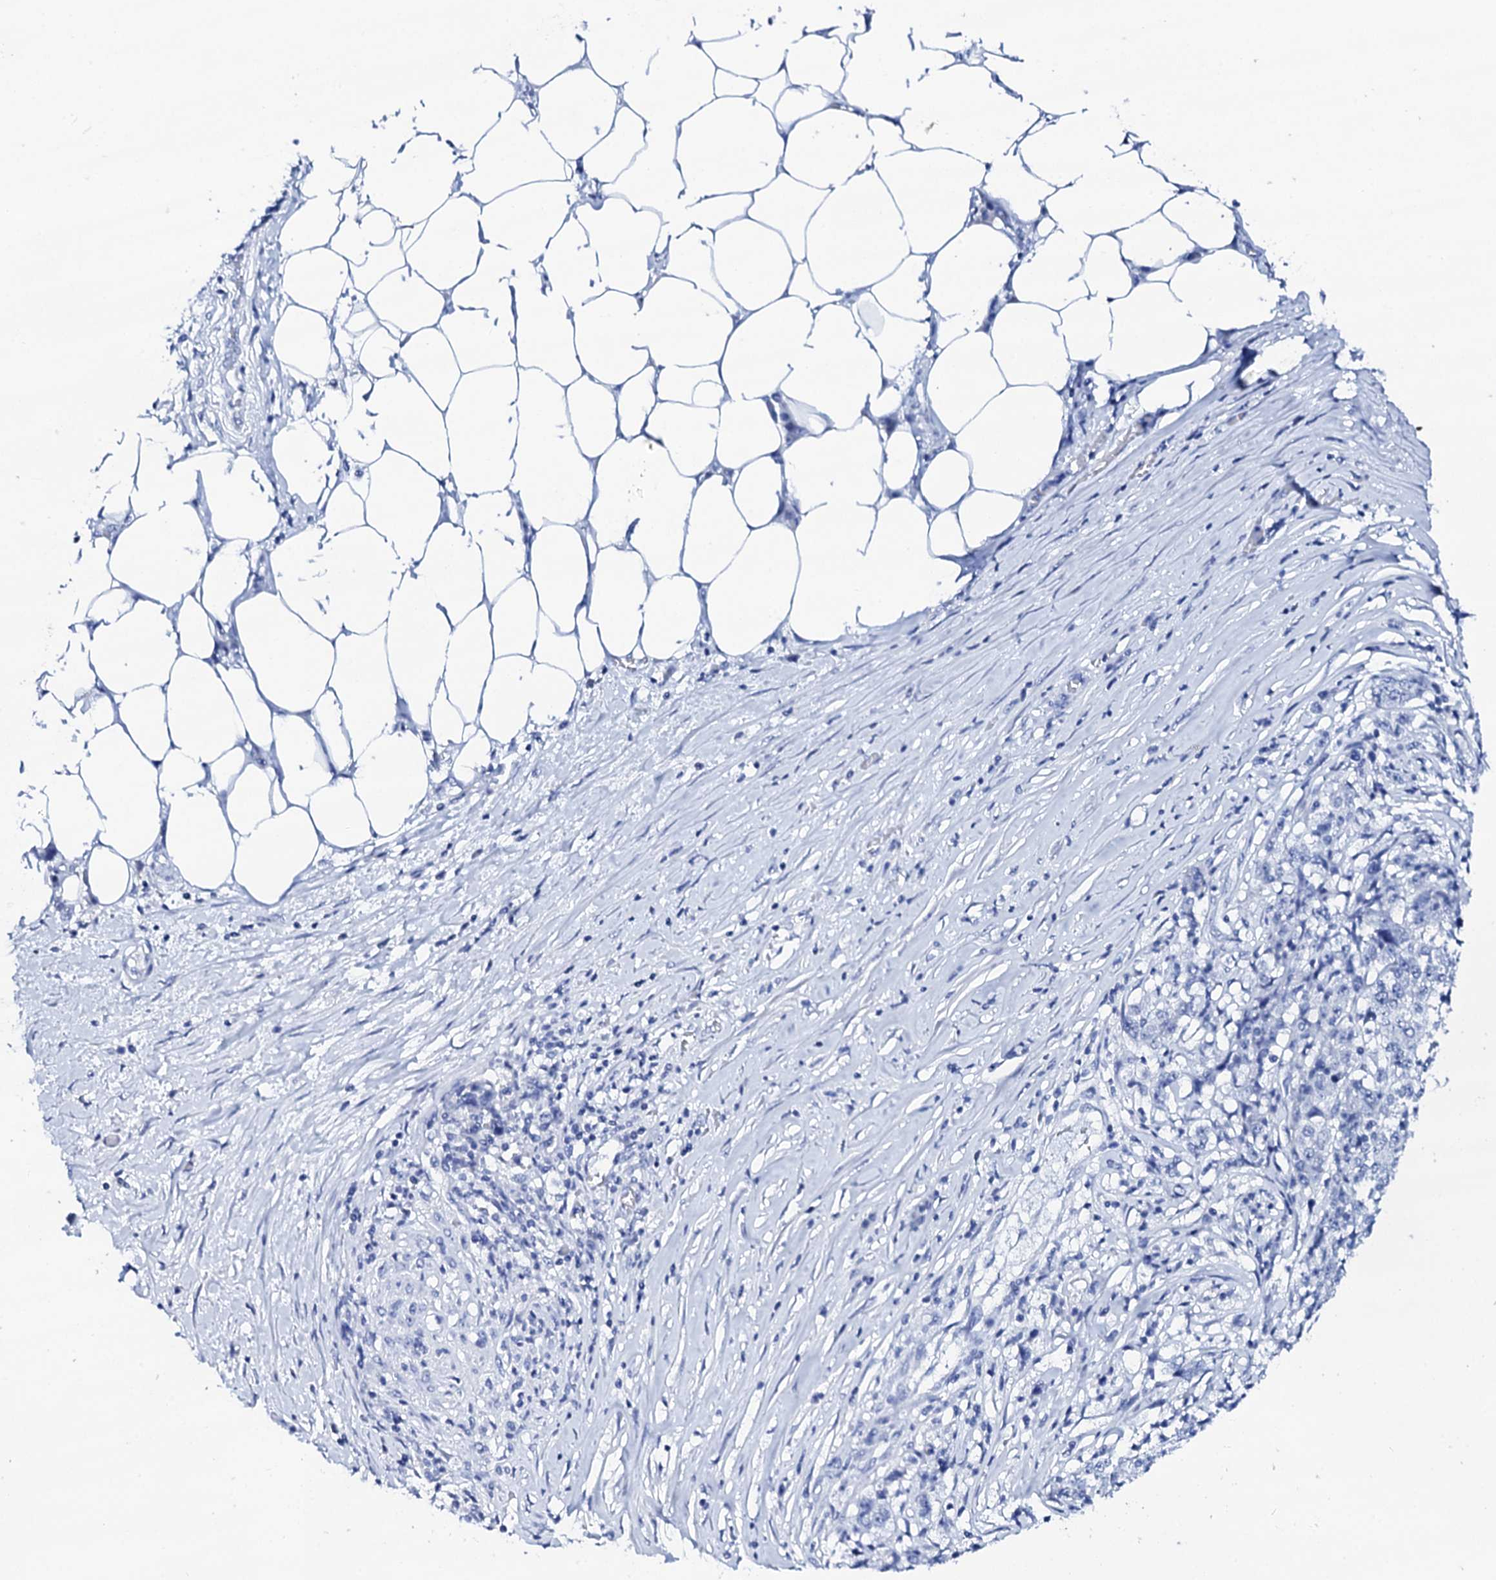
{"staining": {"intensity": "negative", "quantity": "none", "location": "none"}, "tissue": "stomach cancer", "cell_type": "Tumor cells", "image_type": "cancer", "snomed": [{"axis": "morphology", "description": "Adenocarcinoma, NOS"}, {"axis": "topography", "description": "Stomach"}], "caption": "Immunohistochemical staining of human stomach cancer (adenocarcinoma) displays no significant expression in tumor cells.", "gene": "FBXL16", "patient": {"sex": "male", "age": 59}}